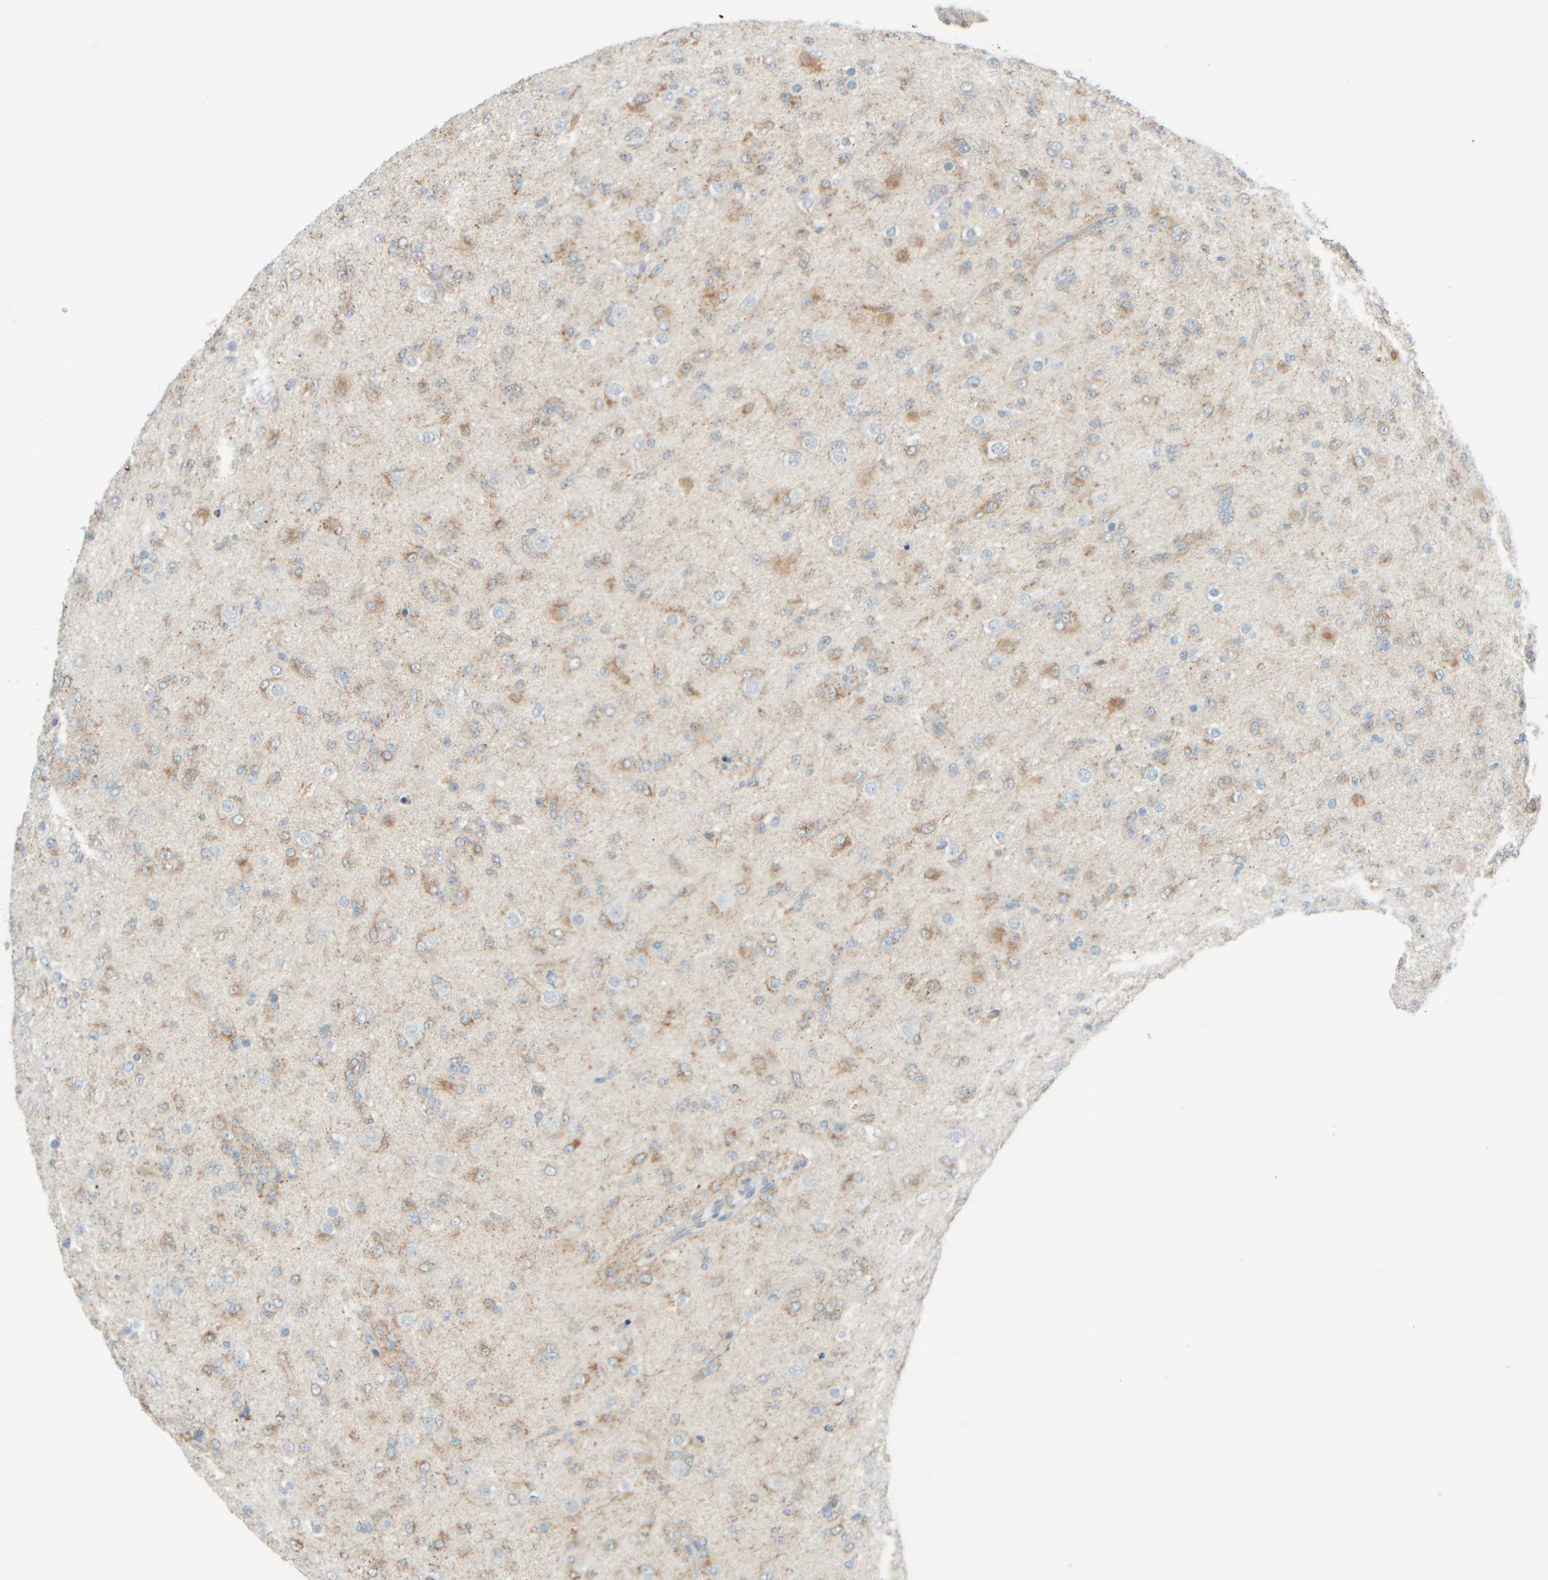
{"staining": {"intensity": "weak", "quantity": "25%-75%", "location": "cytoplasmic/membranous"}, "tissue": "glioma", "cell_type": "Tumor cells", "image_type": "cancer", "snomed": [{"axis": "morphology", "description": "Glioma, malignant, Low grade"}, {"axis": "topography", "description": "Brain"}], "caption": "Immunohistochemistry (IHC) of malignant glioma (low-grade) demonstrates low levels of weak cytoplasmic/membranous expression in approximately 25%-75% of tumor cells.", "gene": "PTGES3L-AARSD1", "patient": {"sex": "male", "age": 65}}